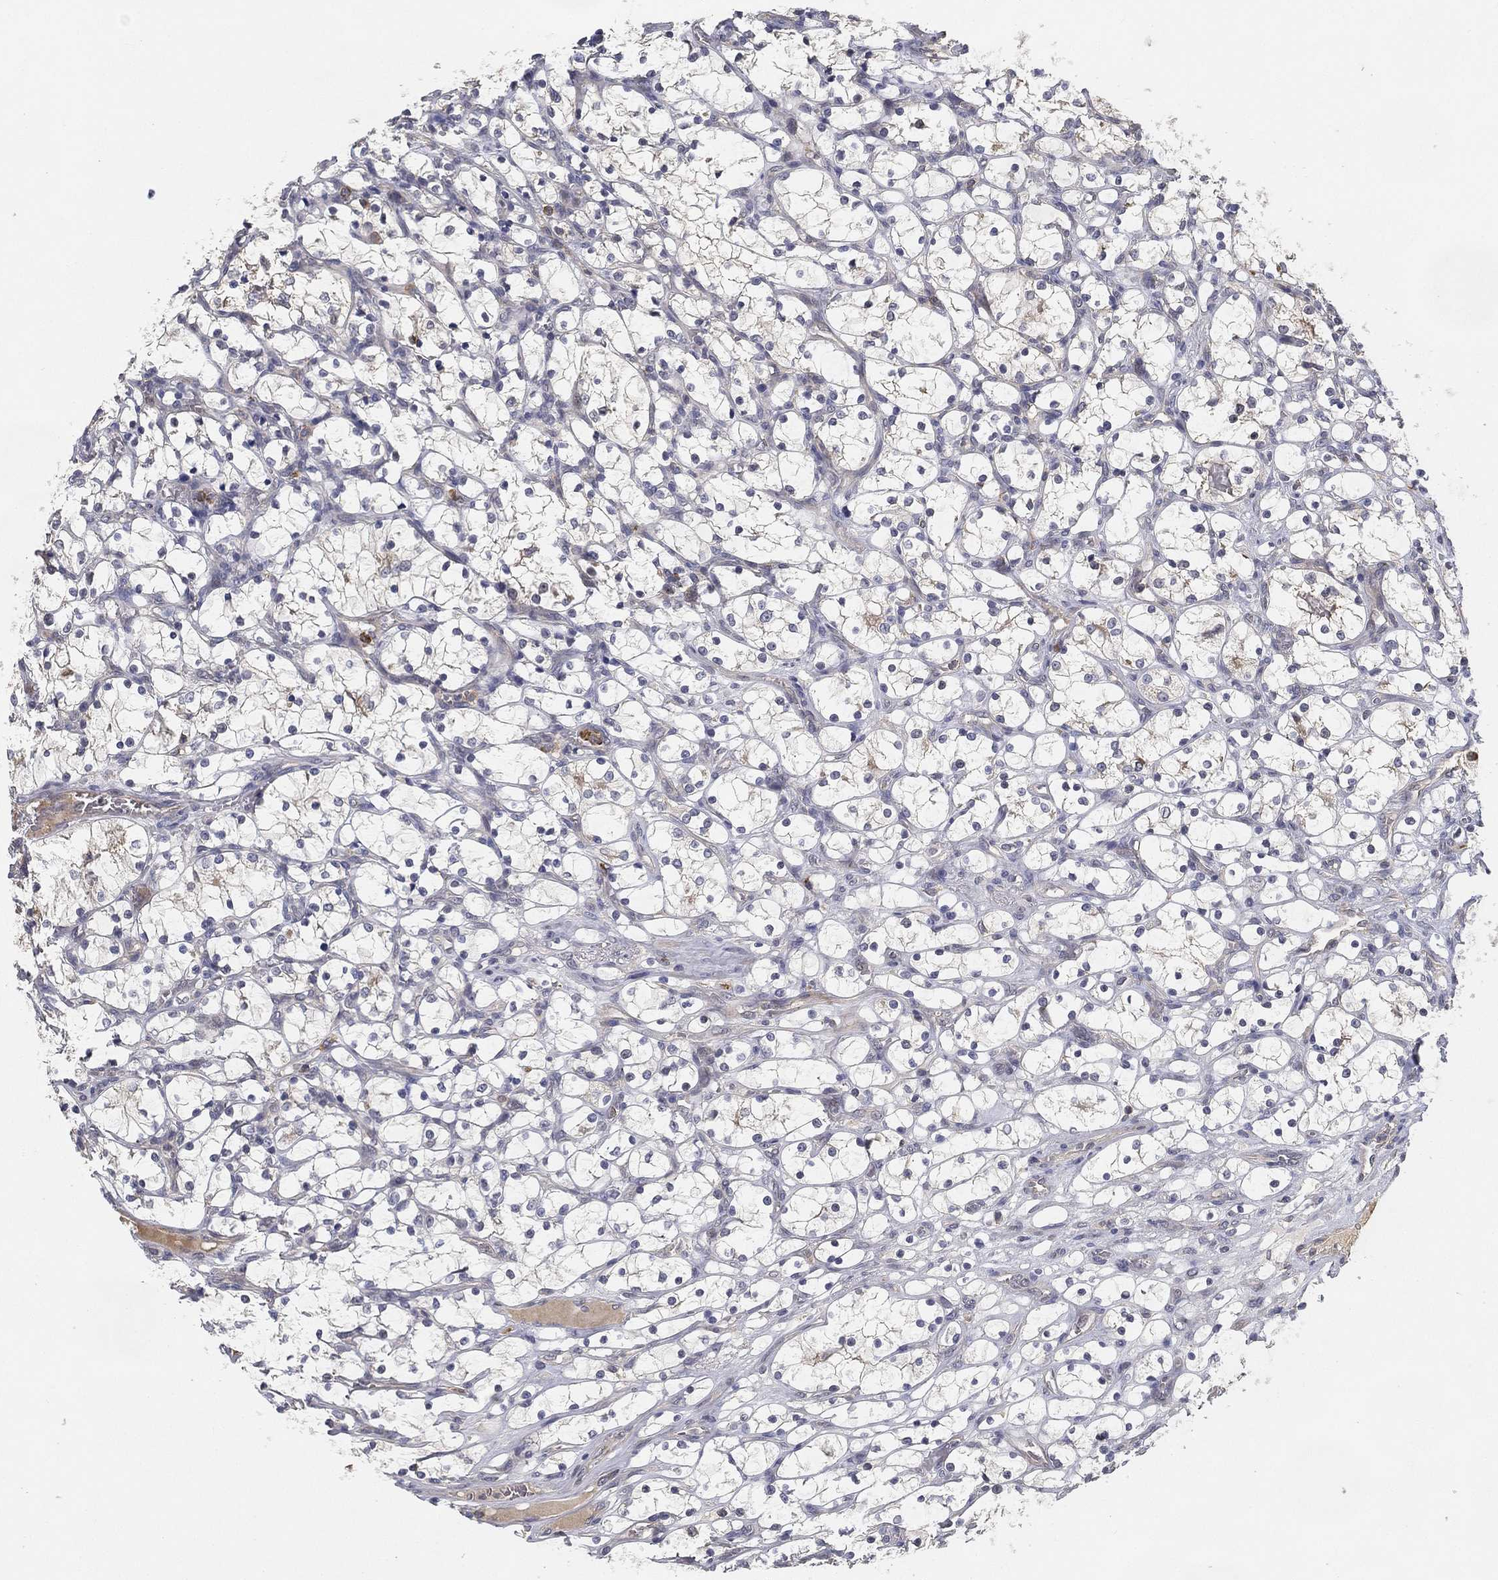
{"staining": {"intensity": "negative", "quantity": "none", "location": "none"}, "tissue": "renal cancer", "cell_type": "Tumor cells", "image_type": "cancer", "snomed": [{"axis": "morphology", "description": "Adenocarcinoma, NOS"}, {"axis": "topography", "description": "Kidney"}], "caption": "Protein analysis of adenocarcinoma (renal) exhibits no significant positivity in tumor cells.", "gene": "CFAP251", "patient": {"sex": "female", "age": 69}}